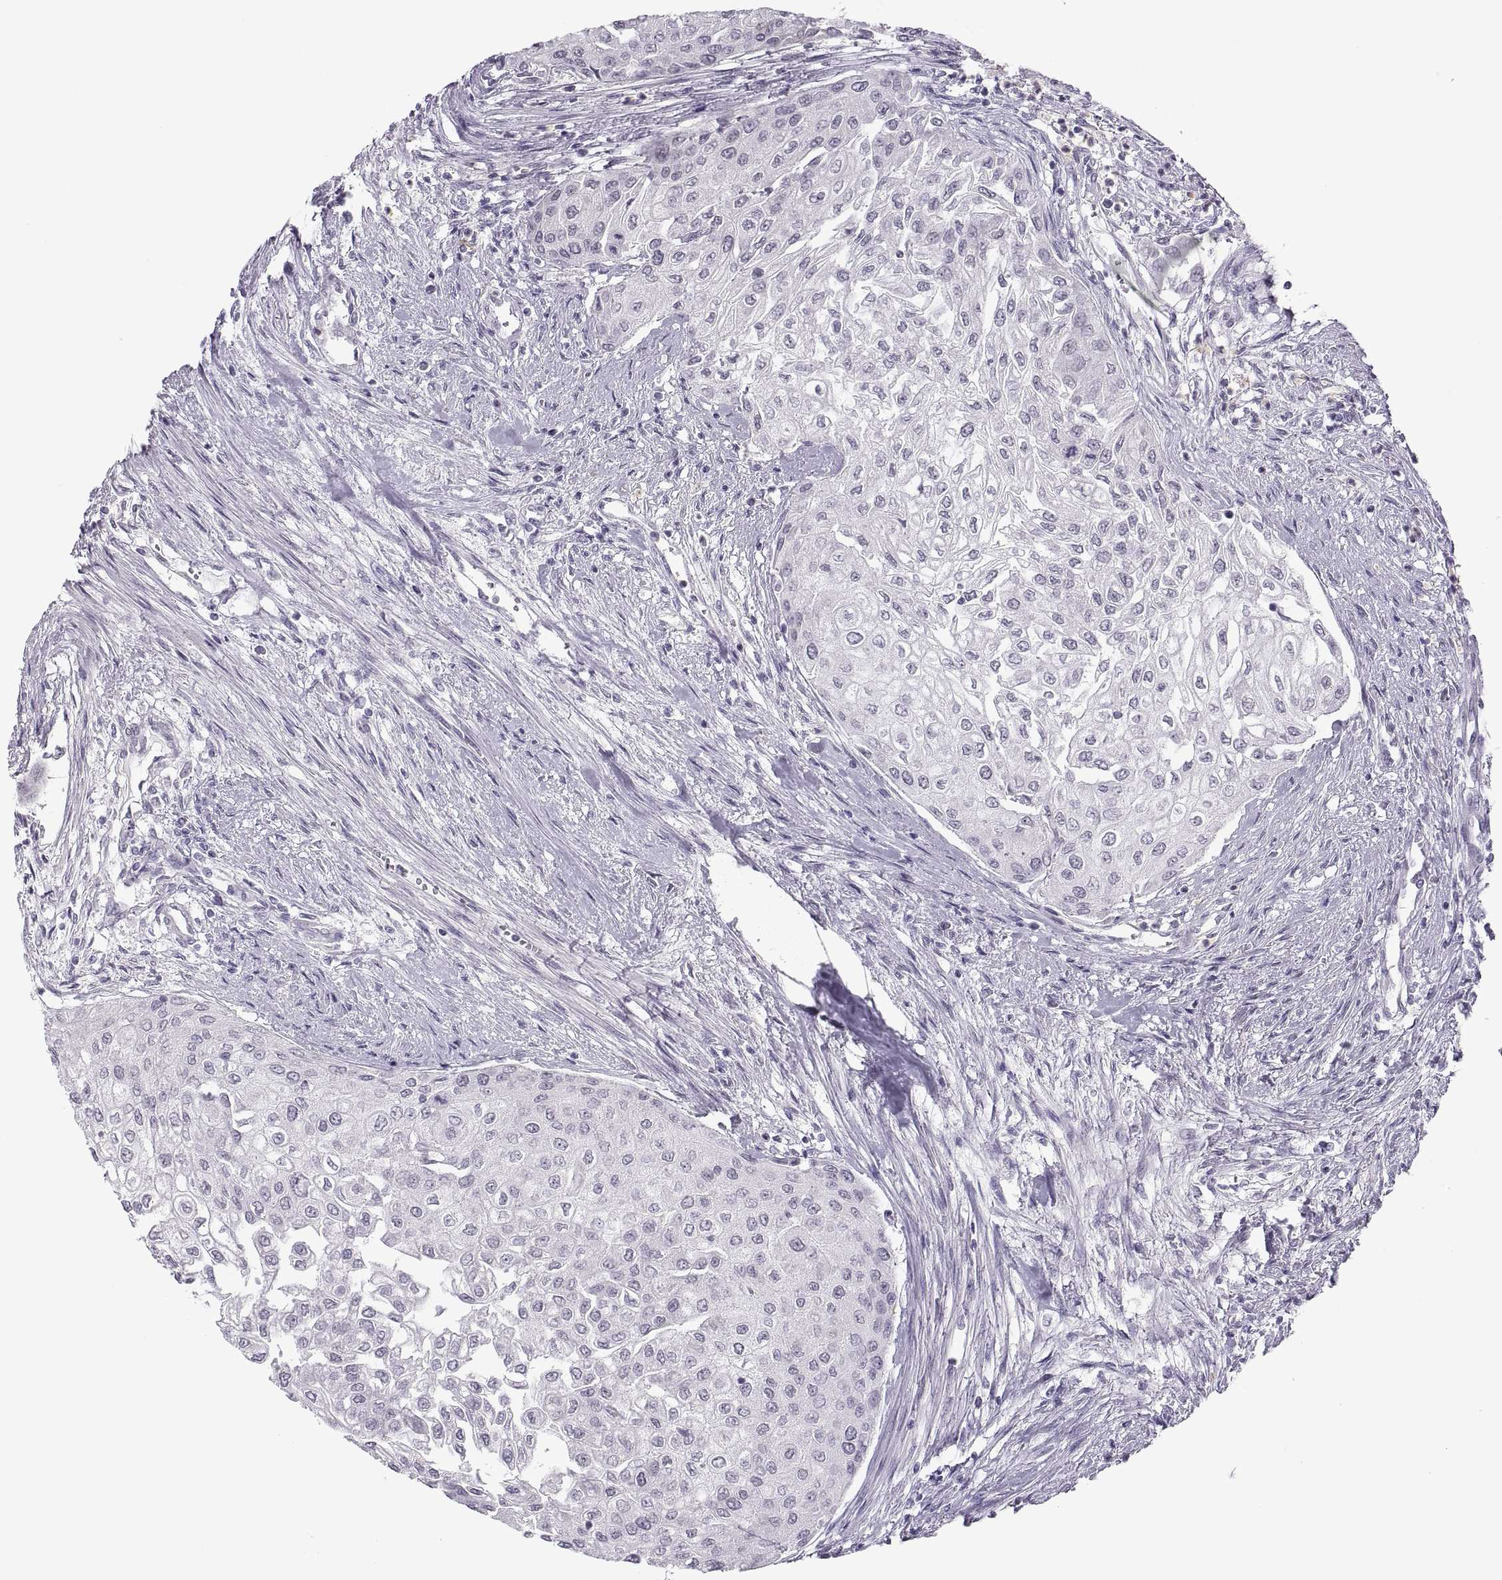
{"staining": {"intensity": "negative", "quantity": "none", "location": "none"}, "tissue": "urothelial cancer", "cell_type": "Tumor cells", "image_type": "cancer", "snomed": [{"axis": "morphology", "description": "Urothelial carcinoma, High grade"}, {"axis": "topography", "description": "Urinary bladder"}], "caption": "An image of urothelial cancer stained for a protein reveals no brown staining in tumor cells.", "gene": "C3orf22", "patient": {"sex": "male", "age": 62}}